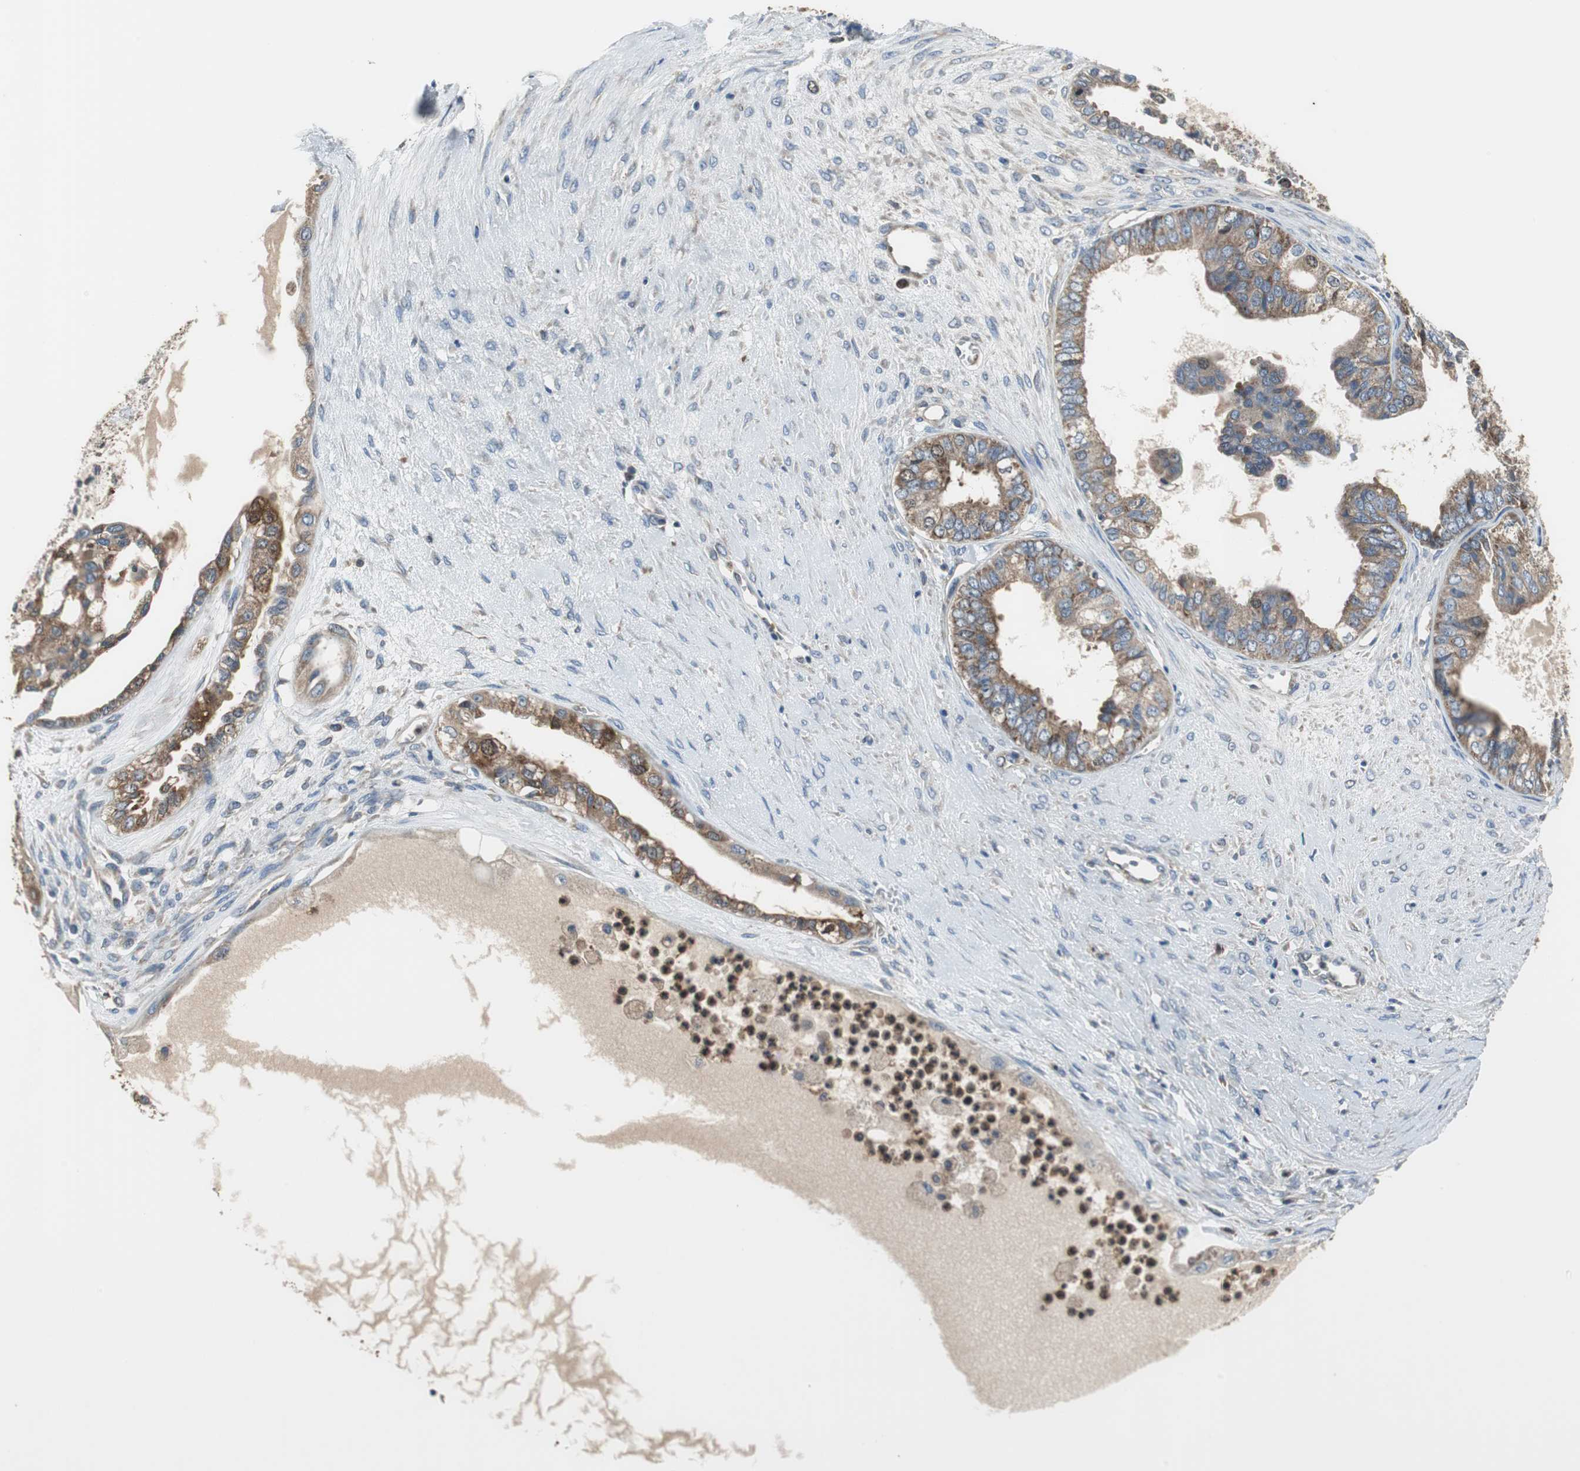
{"staining": {"intensity": "strong", "quantity": ">75%", "location": "cytoplasmic/membranous,nuclear"}, "tissue": "ovarian cancer", "cell_type": "Tumor cells", "image_type": "cancer", "snomed": [{"axis": "morphology", "description": "Carcinoma, NOS"}, {"axis": "morphology", "description": "Carcinoma, endometroid"}, {"axis": "topography", "description": "Ovary"}], "caption": "Immunohistochemistry (IHC) micrograph of ovarian cancer stained for a protein (brown), which demonstrates high levels of strong cytoplasmic/membranous and nuclear positivity in approximately >75% of tumor cells.", "gene": "PI4KB", "patient": {"sex": "female", "age": 50}}